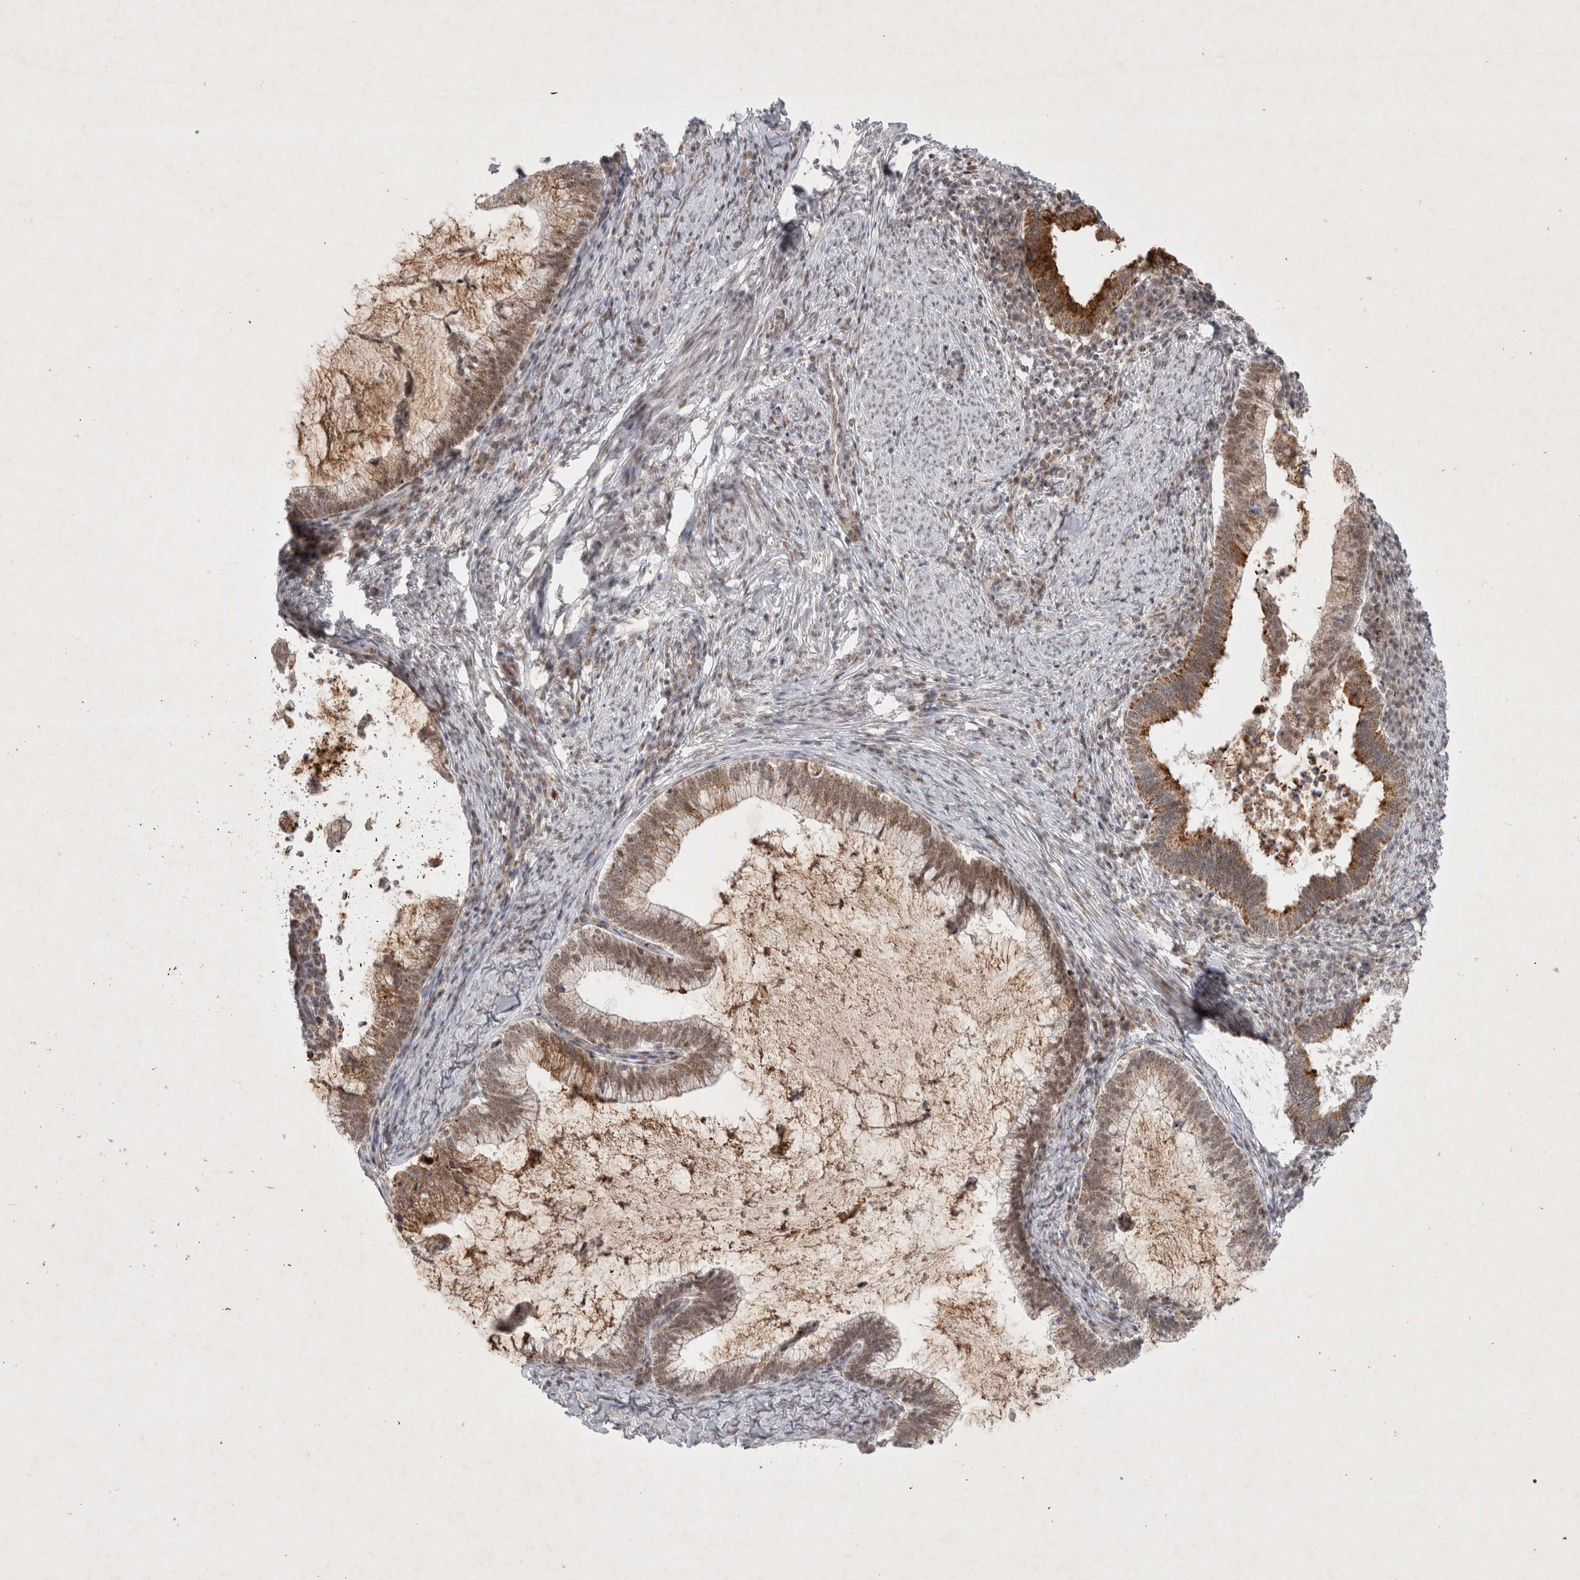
{"staining": {"intensity": "moderate", "quantity": ">75%", "location": "cytoplasmic/membranous,nuclear"}, "tissue": "cervical cancer", "cell_type": "Tumor cells", "image_type": "cancer", "snomed": [{"axis": "morphology", "description": "Adenocarcinoma, NOS"}, {"axis": "topography", "description": "Cervix"}], "caption": "A high-resolution histopathology image shows IHC staining of adenocarcinoma (cervical), which displays moderate cytoplasmic/membranous and nuclear expression in about >75% of tumor cells.", "gene": "MRPL37", "patient": {"sex": "female", "age": 36}}